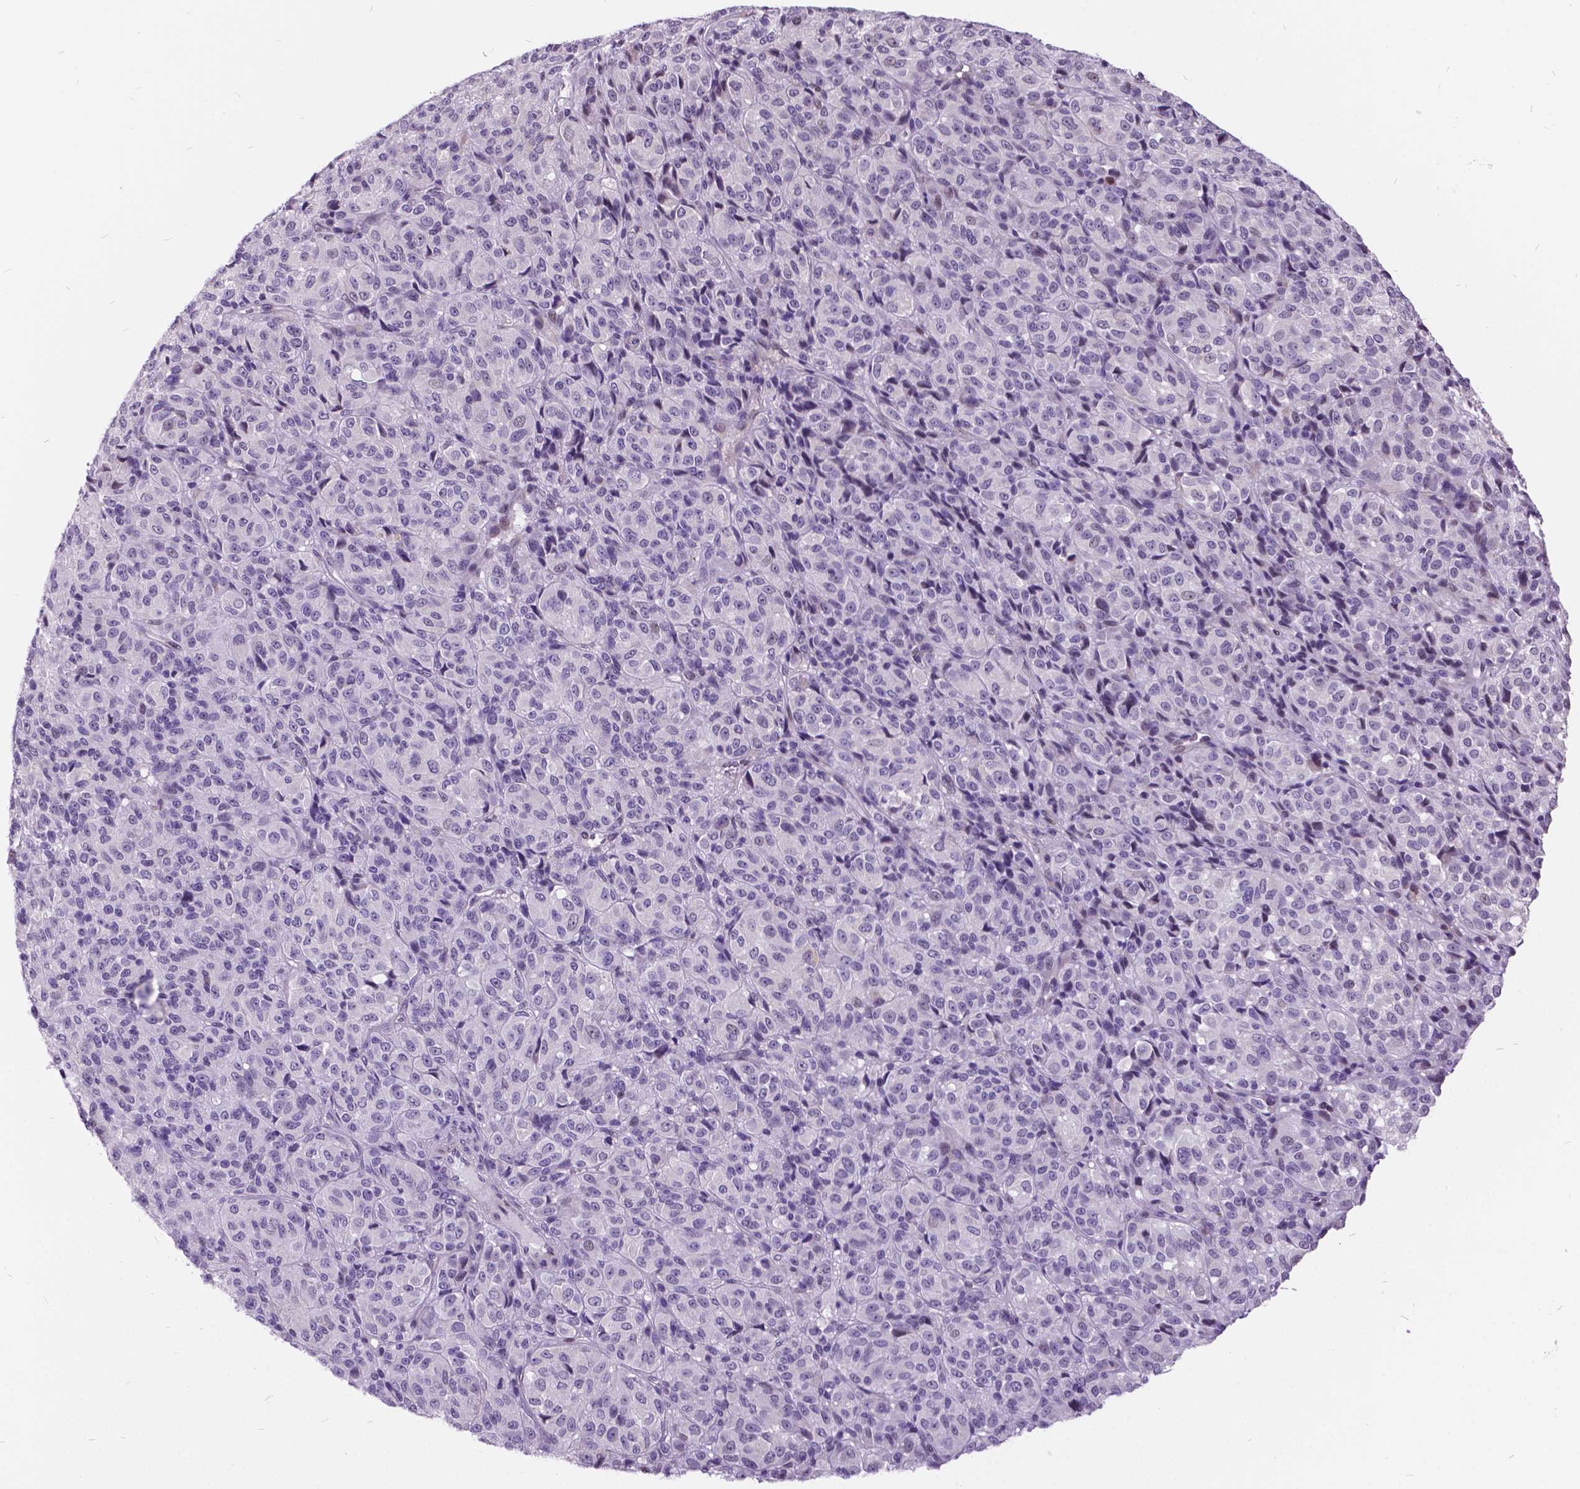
{"staining": {"intensity": "negative", "quantity": "none", "location": "none"}, "tissue": "melanoma", "cell_type": "Tumor cells", "image_type": "cancer", "snomed": [{"axis": "morphology", "description": "Malignant melanoma, Metastatic site"}, {"axis": "topography", "description": "Brain"}], "caption": "Human malignant melanoma (metastatic site) stained for a protein using immunohistochemistry (IHC) reveals no expression in tumor cells.", "gene": "DPF3", "patient": {"sex": "female", "age": 56}}